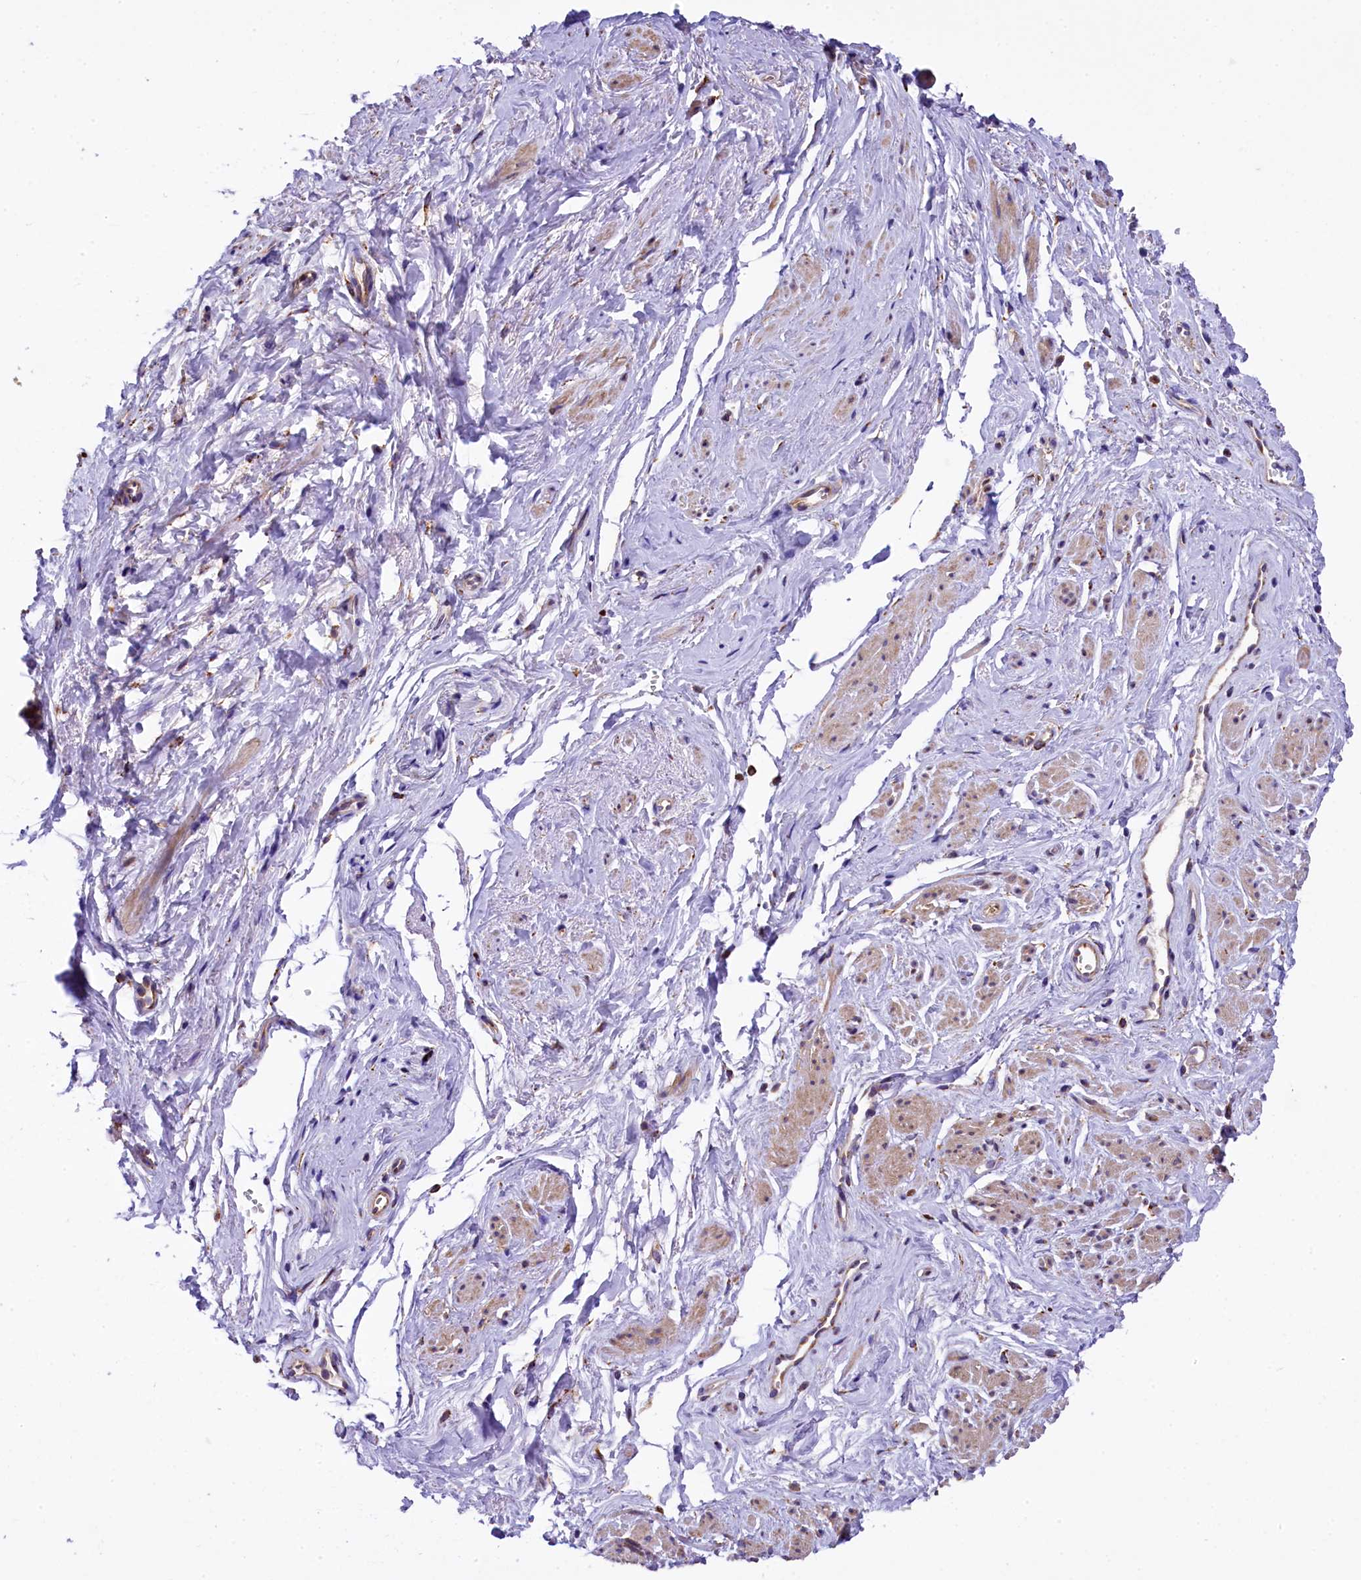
{"staining": {"intensity": "weak", "quantity": "25%-75%", "location": "cytoplasmic/membranous"}, "tissue": "smooth muscle", "cell_type": "Smooth muscle cells", "image_type": "normal", "snomed": [{"axis": "morphology", "description": "Normal tissue, NOS"}, {"axis": "topography", "description": "Smooth muscle"}, {"axis": "topography", "description": "Peripheral nerve tissue"}], "caption": "Benign smooth muscle displays weak cytoplasmic/membranous staining in approximately 25%-75% of smooth muscle cells.", "gene": "CAPS2", "patient": {"sex": "male", "age": 69}}